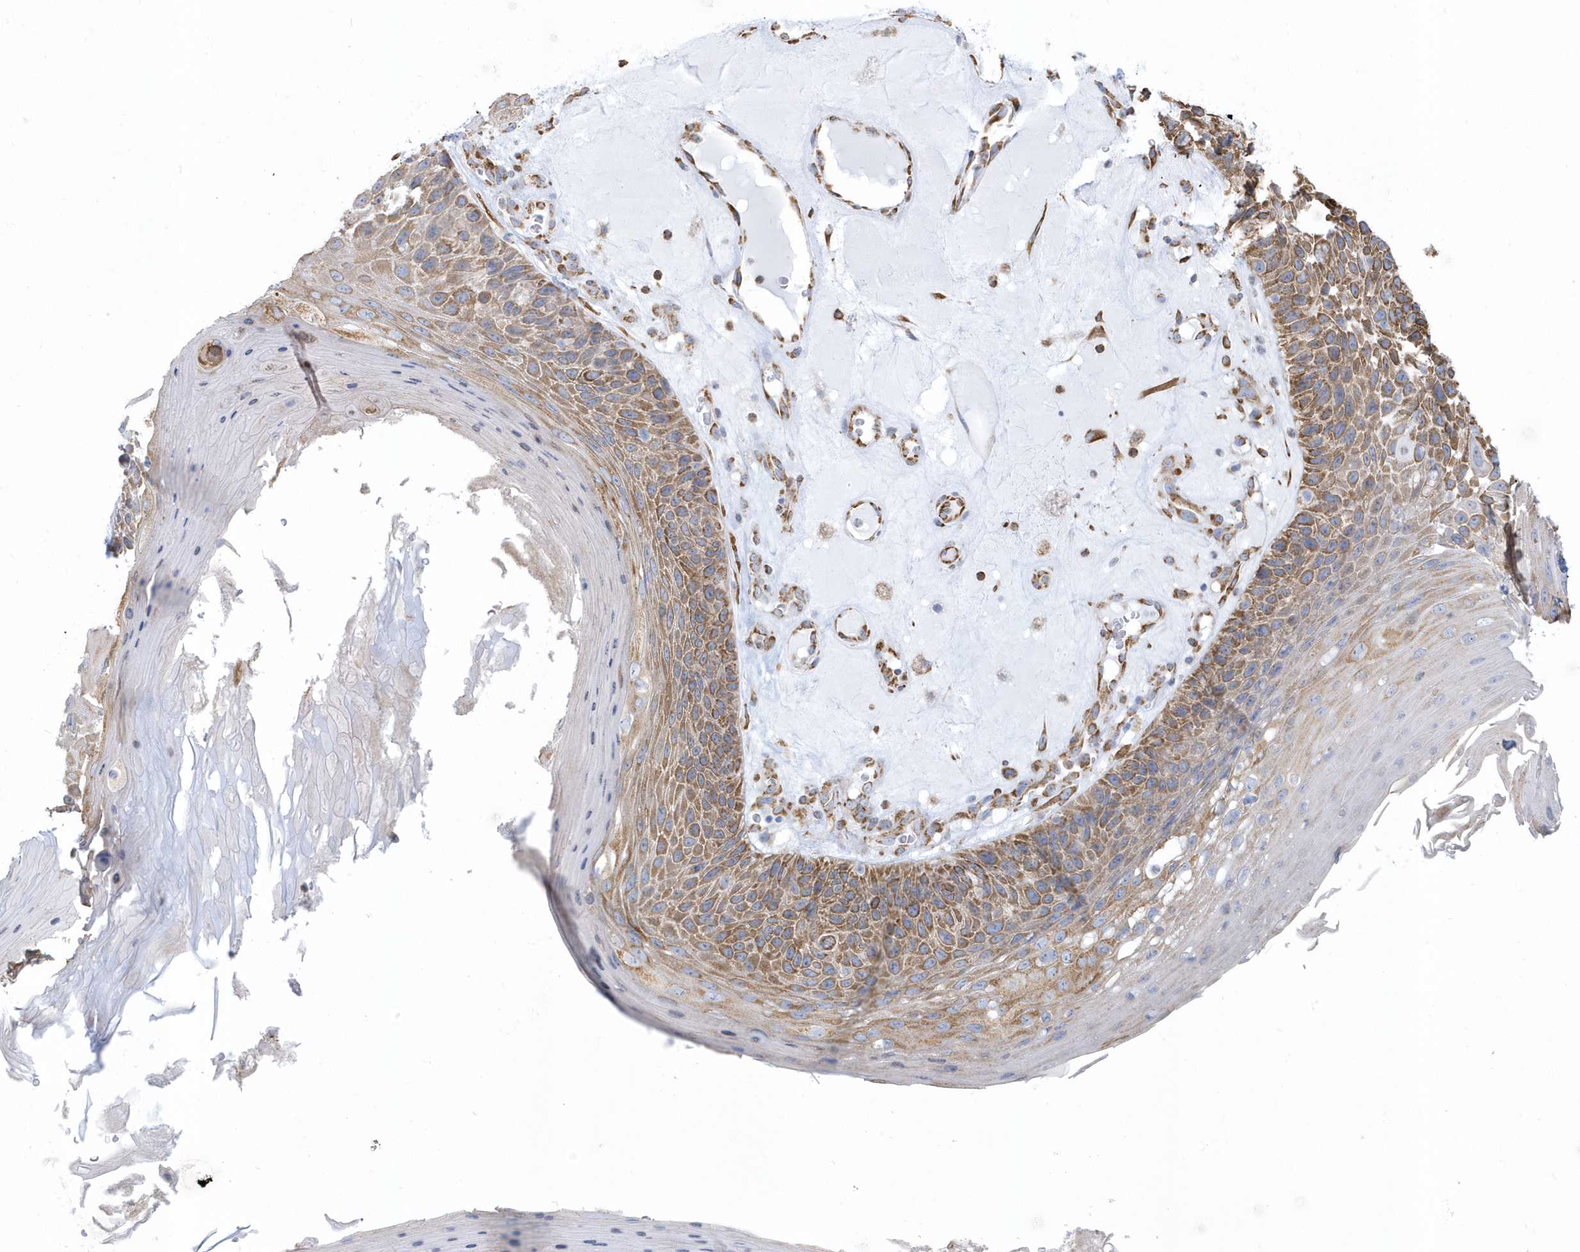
{"staining": {"intensity": "moderate", "quantity": "25%-75%", "location": "cytoplasmic/membranous"}, "tissue": "skin cancer", "cell_type": "Tumor cells", "image_type": "cancer", "snomed": [{"axis": "morphology", "description": "Squamous cell carcinoma, NOS"}, {"axis": "topography", "description": "Skin"}], "caption": "DAB (3,3'-diaminobenzidine) immunohistochemical staining of human skin squamous cell carcinoma exhibits moderate cytoplasmic/membranous protein expression in approximately 25%-75% of tumor cells. (IHC, brightfield microscopy, high magnification).", "gene": "DCAF1", "patient": {"sex": "female", "age": 88}}